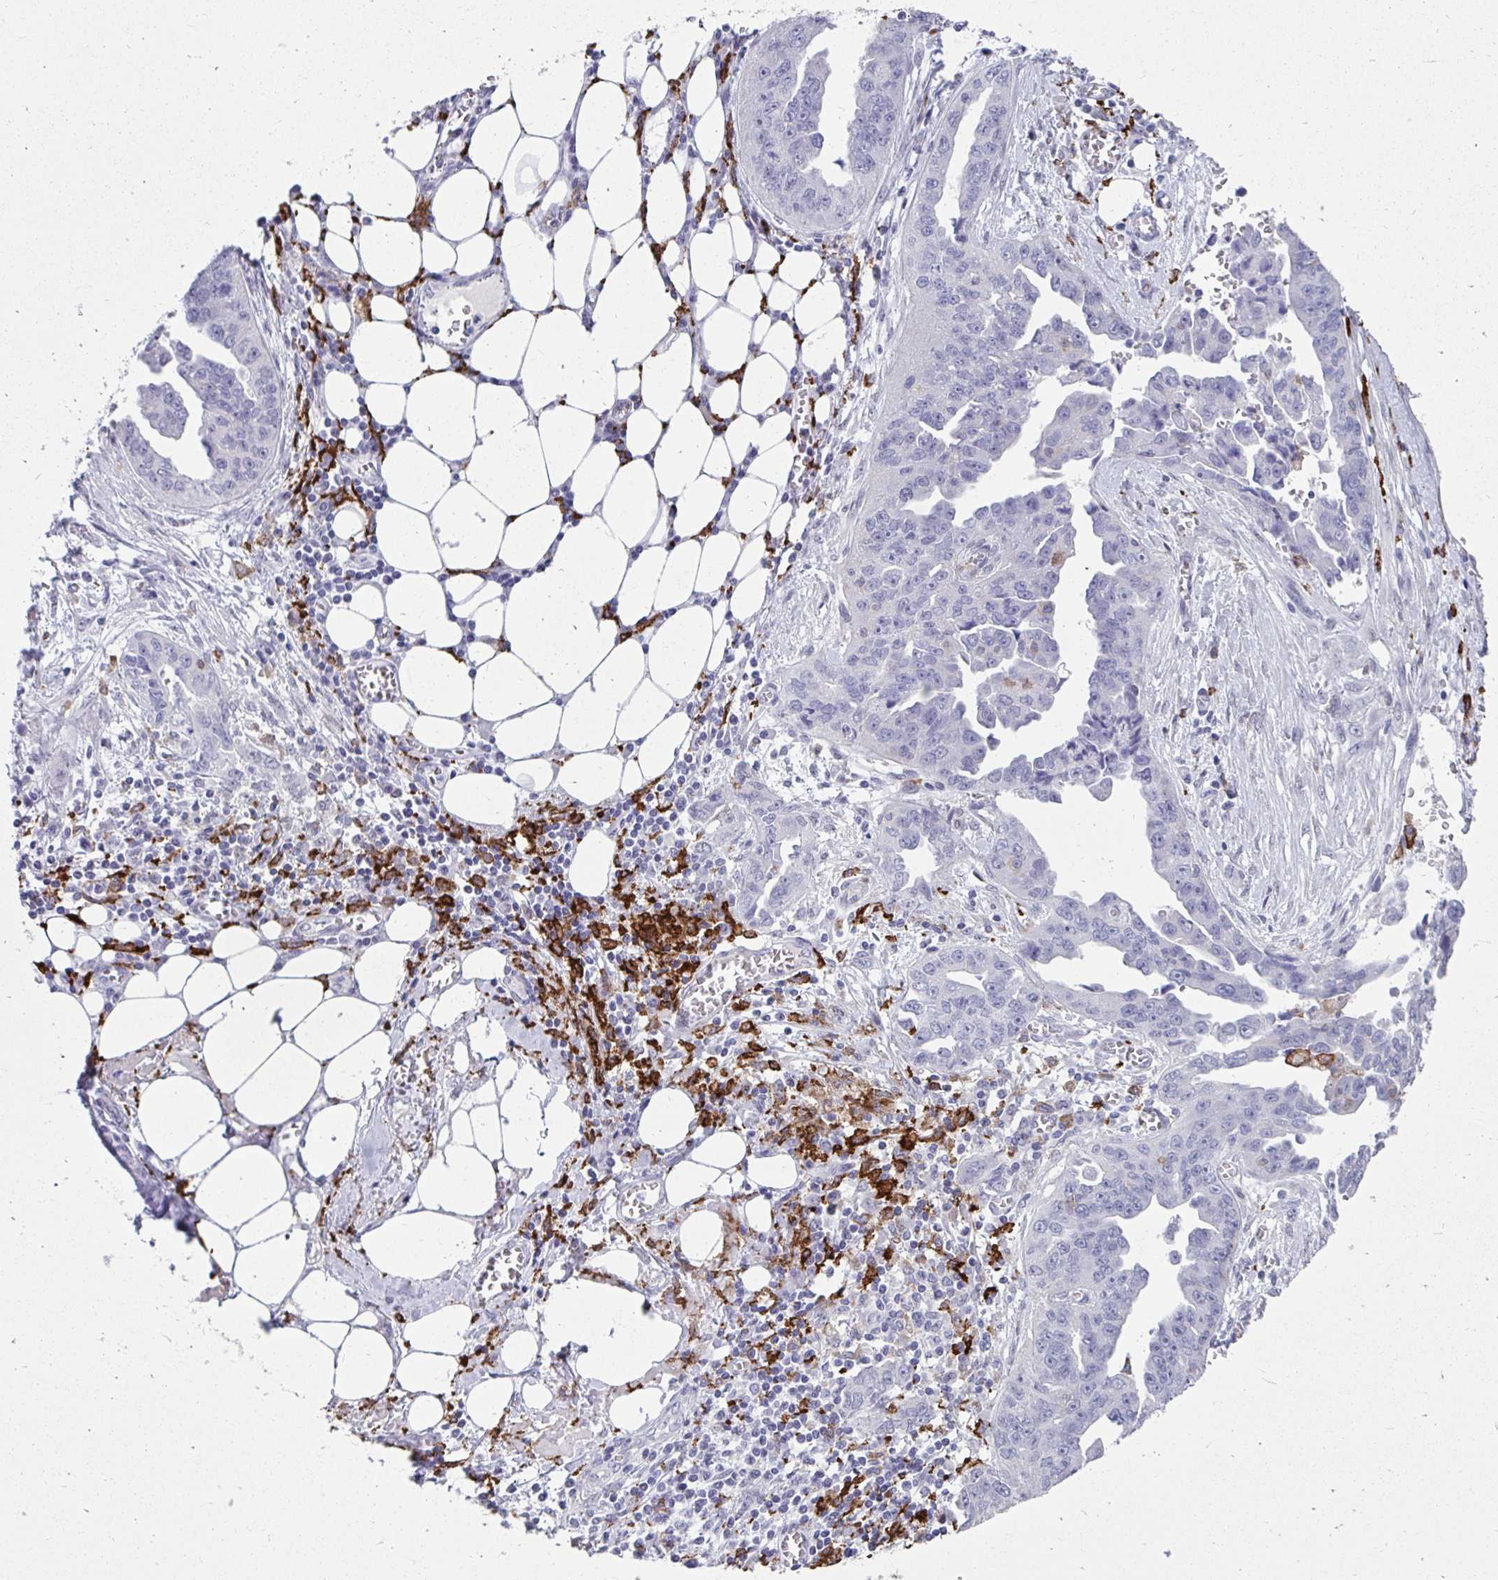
{"staining": {"intensity": "negative", "quantity": "none", "location": "none"}, "tissue": "ovarian cancer", "cell_type": "Tumor cells", "image_type": "cancer", "snomed": [{"axis": "morphology", "description": "Cystadenocarcinoma, serous, NOS"}, {"axis": "topography", "description": "Ovary"}], "caption": "Image shows no protein positivity in tumor cells of ovarian cancer (serous cystadenocarcinoma) tissue.", "gene": "CD163", "patient": {"sex": "female", "age": 75}}